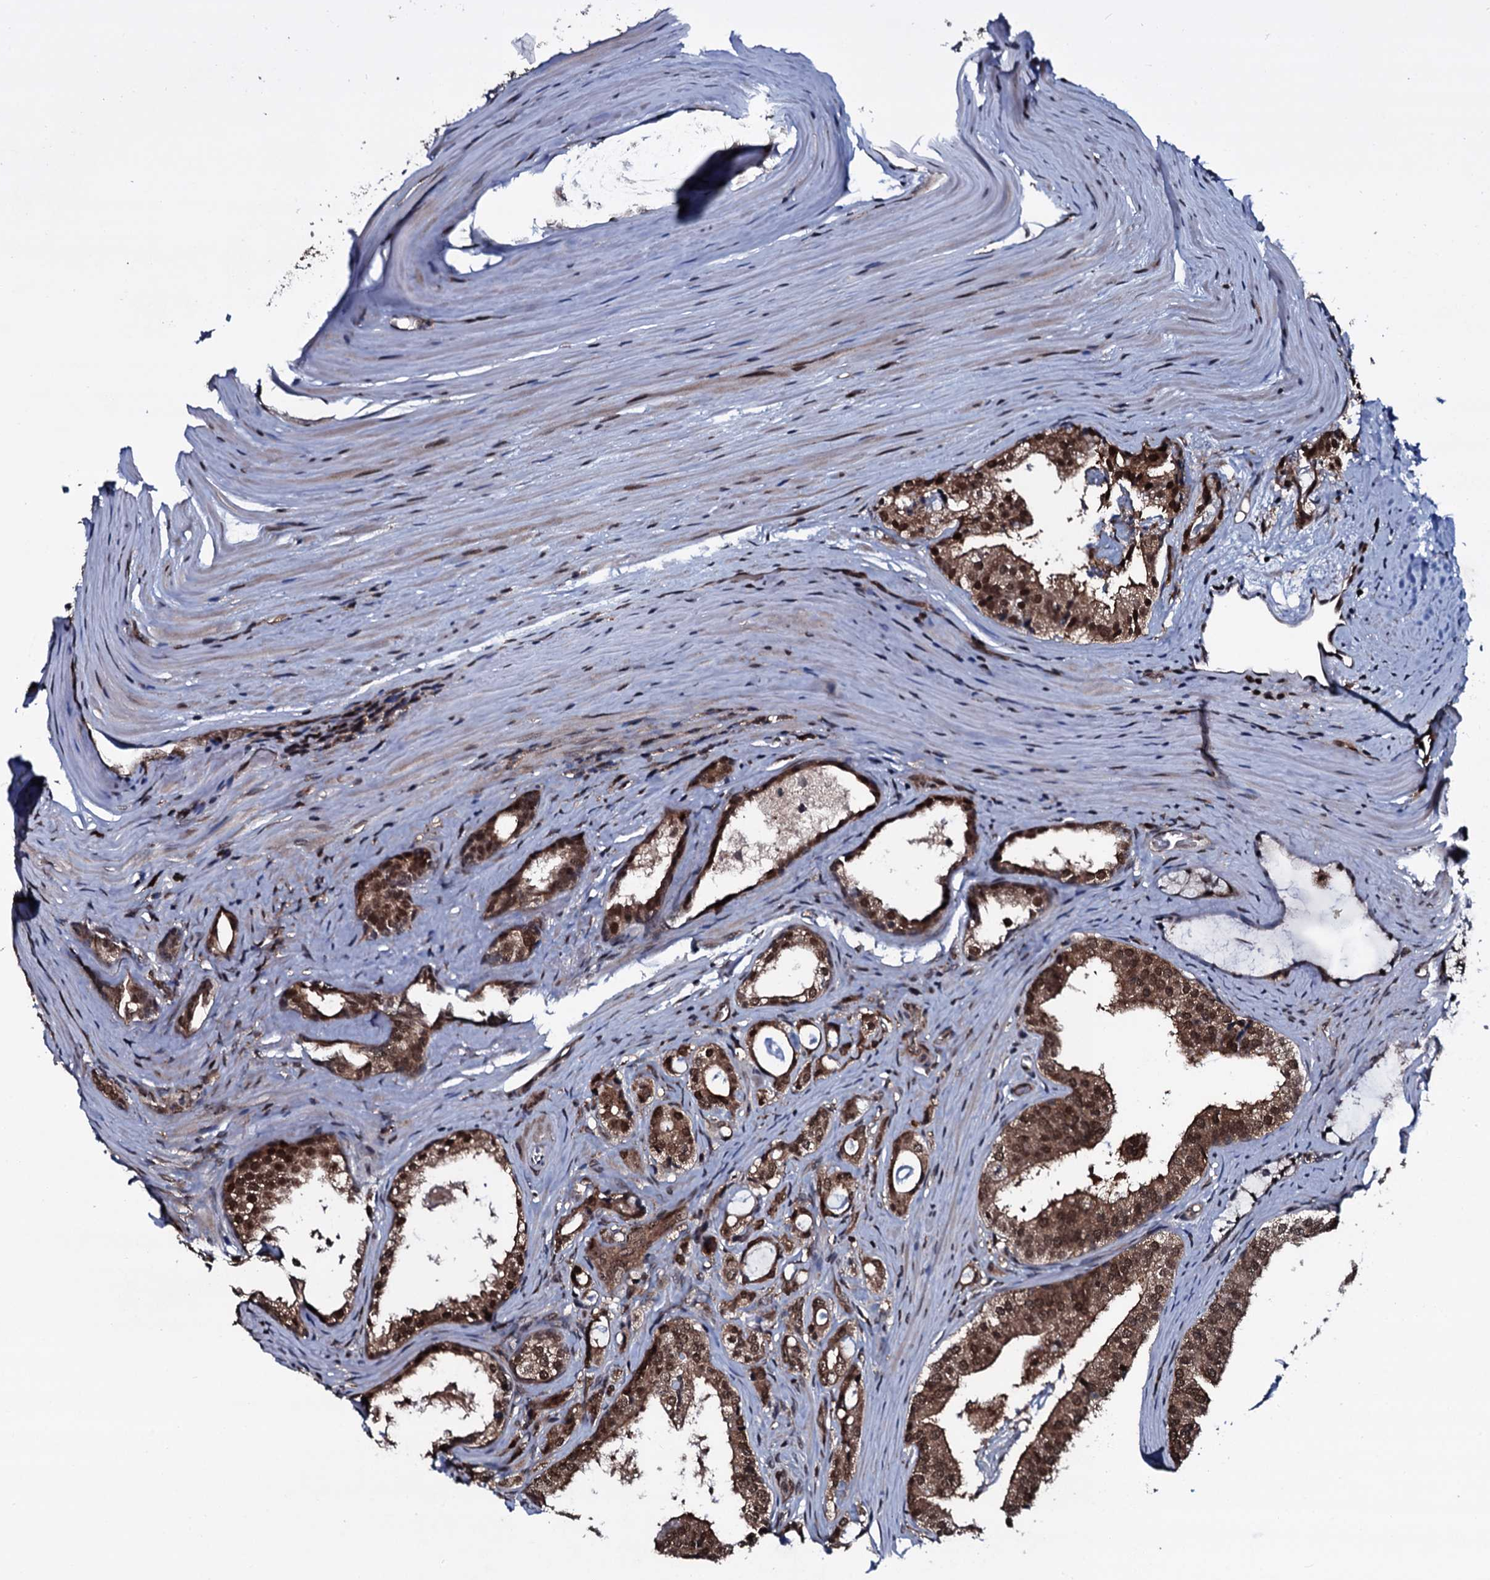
{"staining": {"intensity": "moderate", "quantity": ">75%", "location": "cytoplasmic/membranous,nuclear"}, "tissue": "prostate cancer", "cell_type": "Tumor cells", "image_type": "cancer", "snomed": [{"axis": "morphology", "description": "Adenocarcinoma, High grade"}, {"axis": "topography", "description": "Prostate"}], "caption": "This micrograph demonstrates immunohistochemistry (IHC) staining of prostate adenocarcinoma (high-grade), with medium moderate cytoplasmic/membranous and nuclear expression in approximately >75% of tumor cells.", "gene": "HDDC3", "patient": {"sex": "male", "age": 63}}